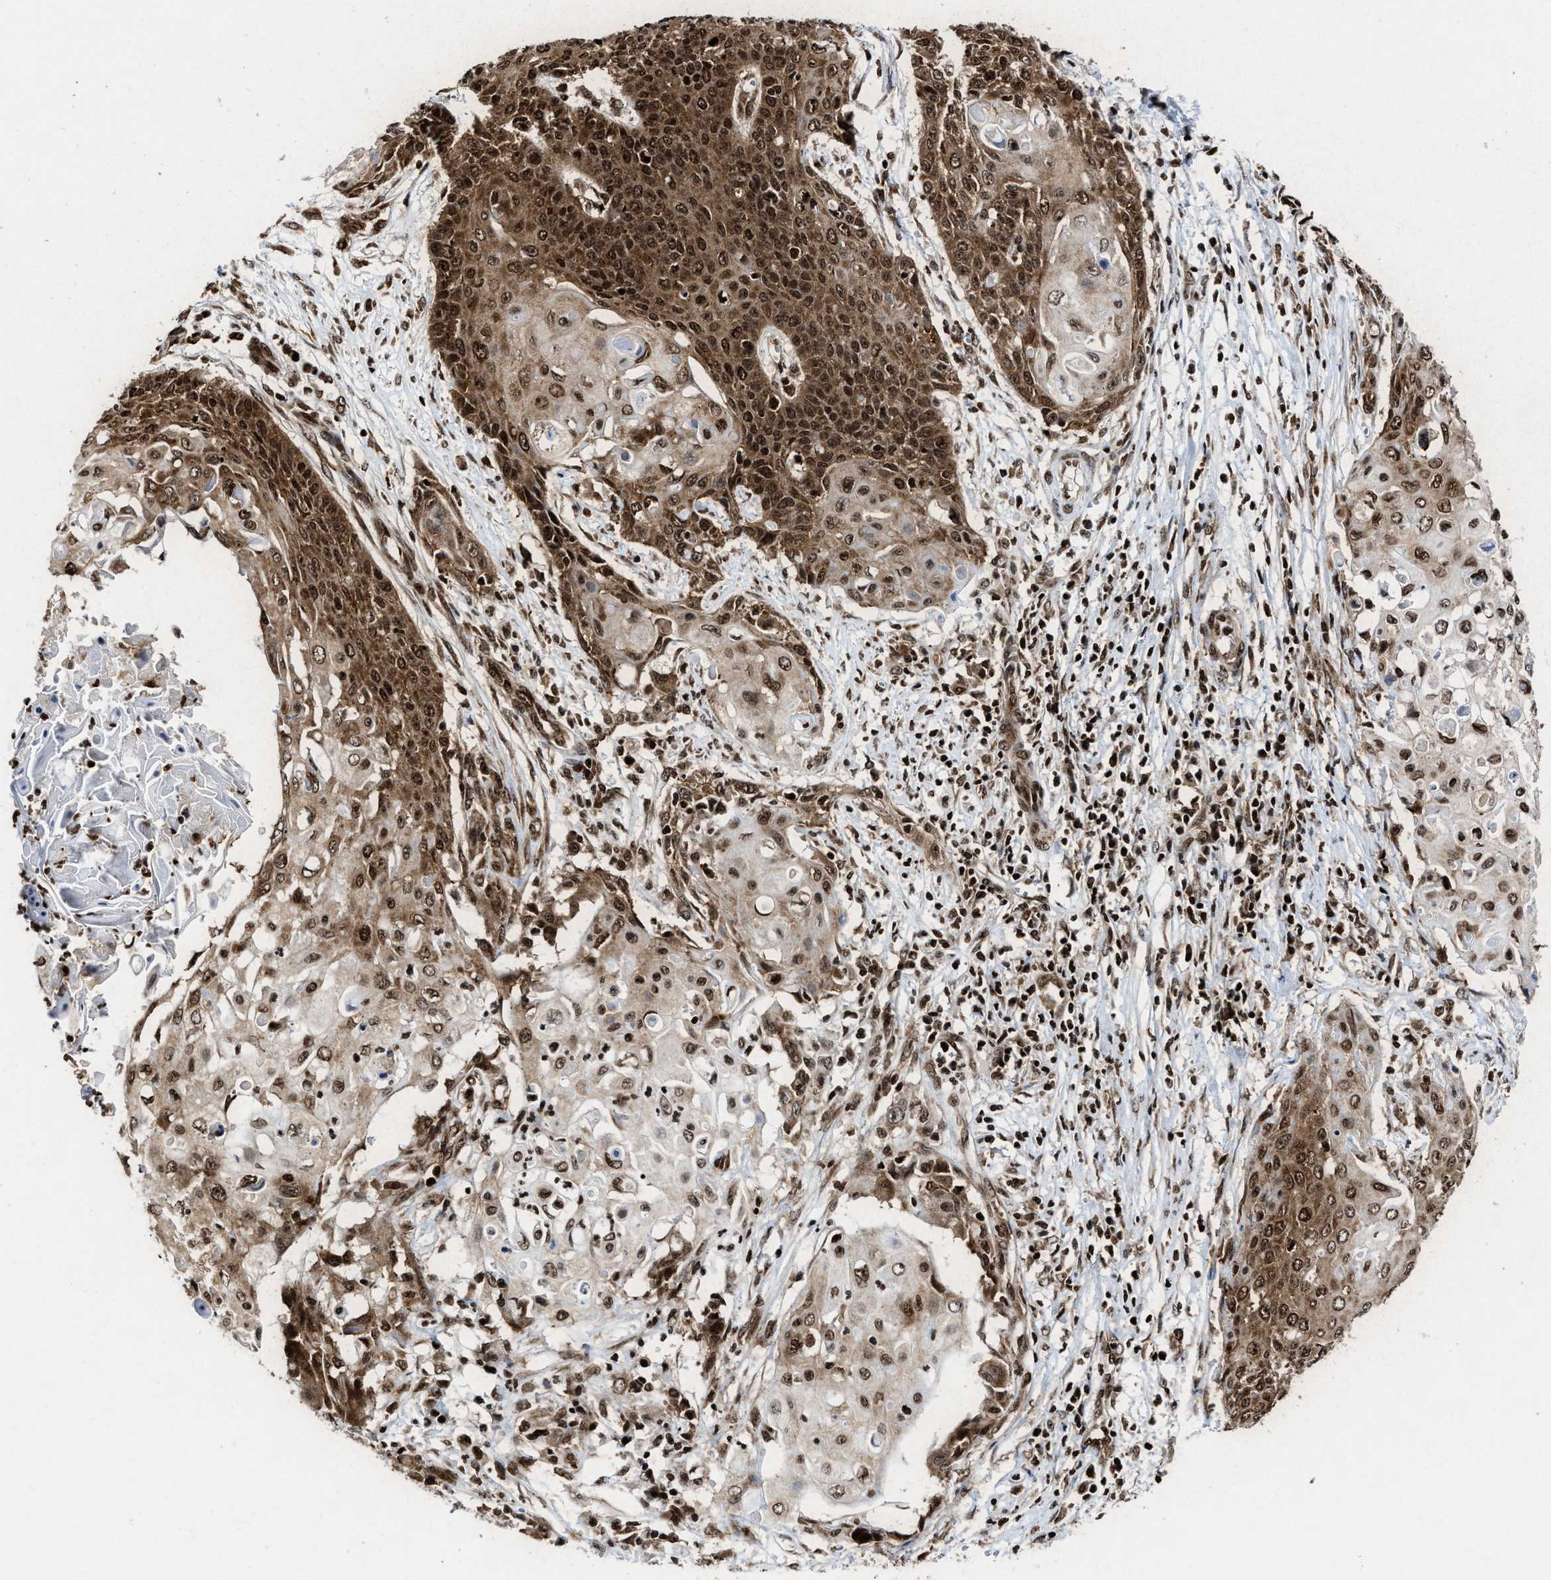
{"staining": {"intensity": "strong", "quantity": ">75%", "location": "cytoplasmic/membranous,nuclear"}, "tissue": "cervical cancer", "cell_type": "Tumor cells", "image_type": "cancer", "snomed": [{"axis": "morphology", "description": "Squamous cell carcinoma, NOS"}, {"axis": "topography", "description": "Cervix"}], "caption": "A photomicrograph of human cervical squamous cell carcinoma stained for a protein reveals strong cytoplasmic/membranous and nuclear brown staining in tumor cells.", "gene": "ALYREF", "patient": {"sex": "female", "age": 39}}